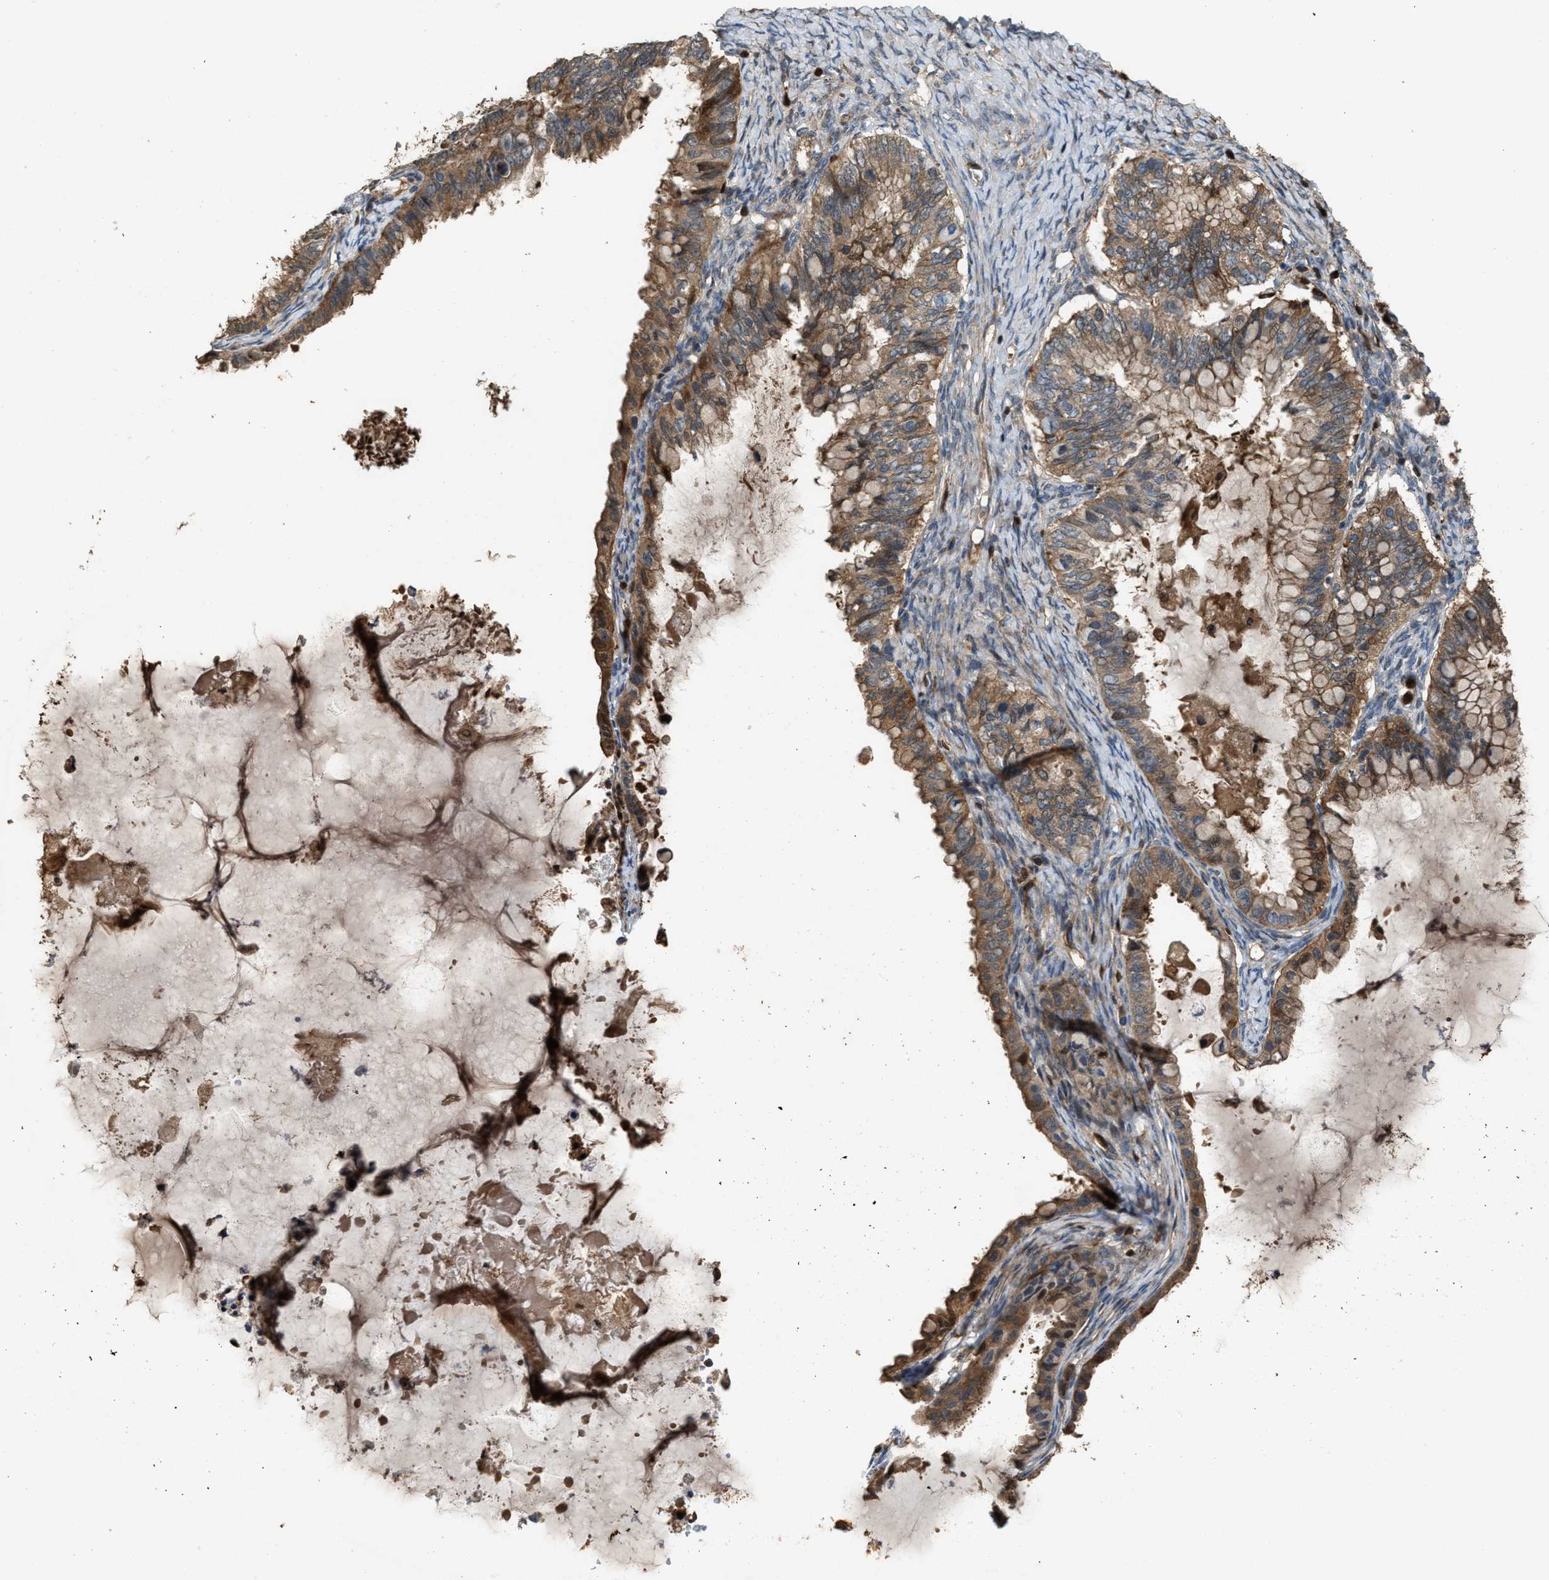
{"staining": {"intensity": "moderate", "quantity": ">75%", "location": "cytoplasmic/membranous"}, "tissue": "ovarian cancer", "cell_type": "Tumor cells", "image_type": "cancer", "snomed": [{"axis": "morphology", "description": "Cystadenocarcinoma, mucinous, NOS"}, {"axis": "topography", "description": "Ovary"}], "caption": "Ovarian cancer (mucinous cystadenocarcinoma) was stained to show a protein in brown. There is medium levels of moderate cytoplasmic/membranous expression in approximately >75% of tumor cells.", "gene": "SERPINB5", "patient": {"sex": "female", "age": 80}}